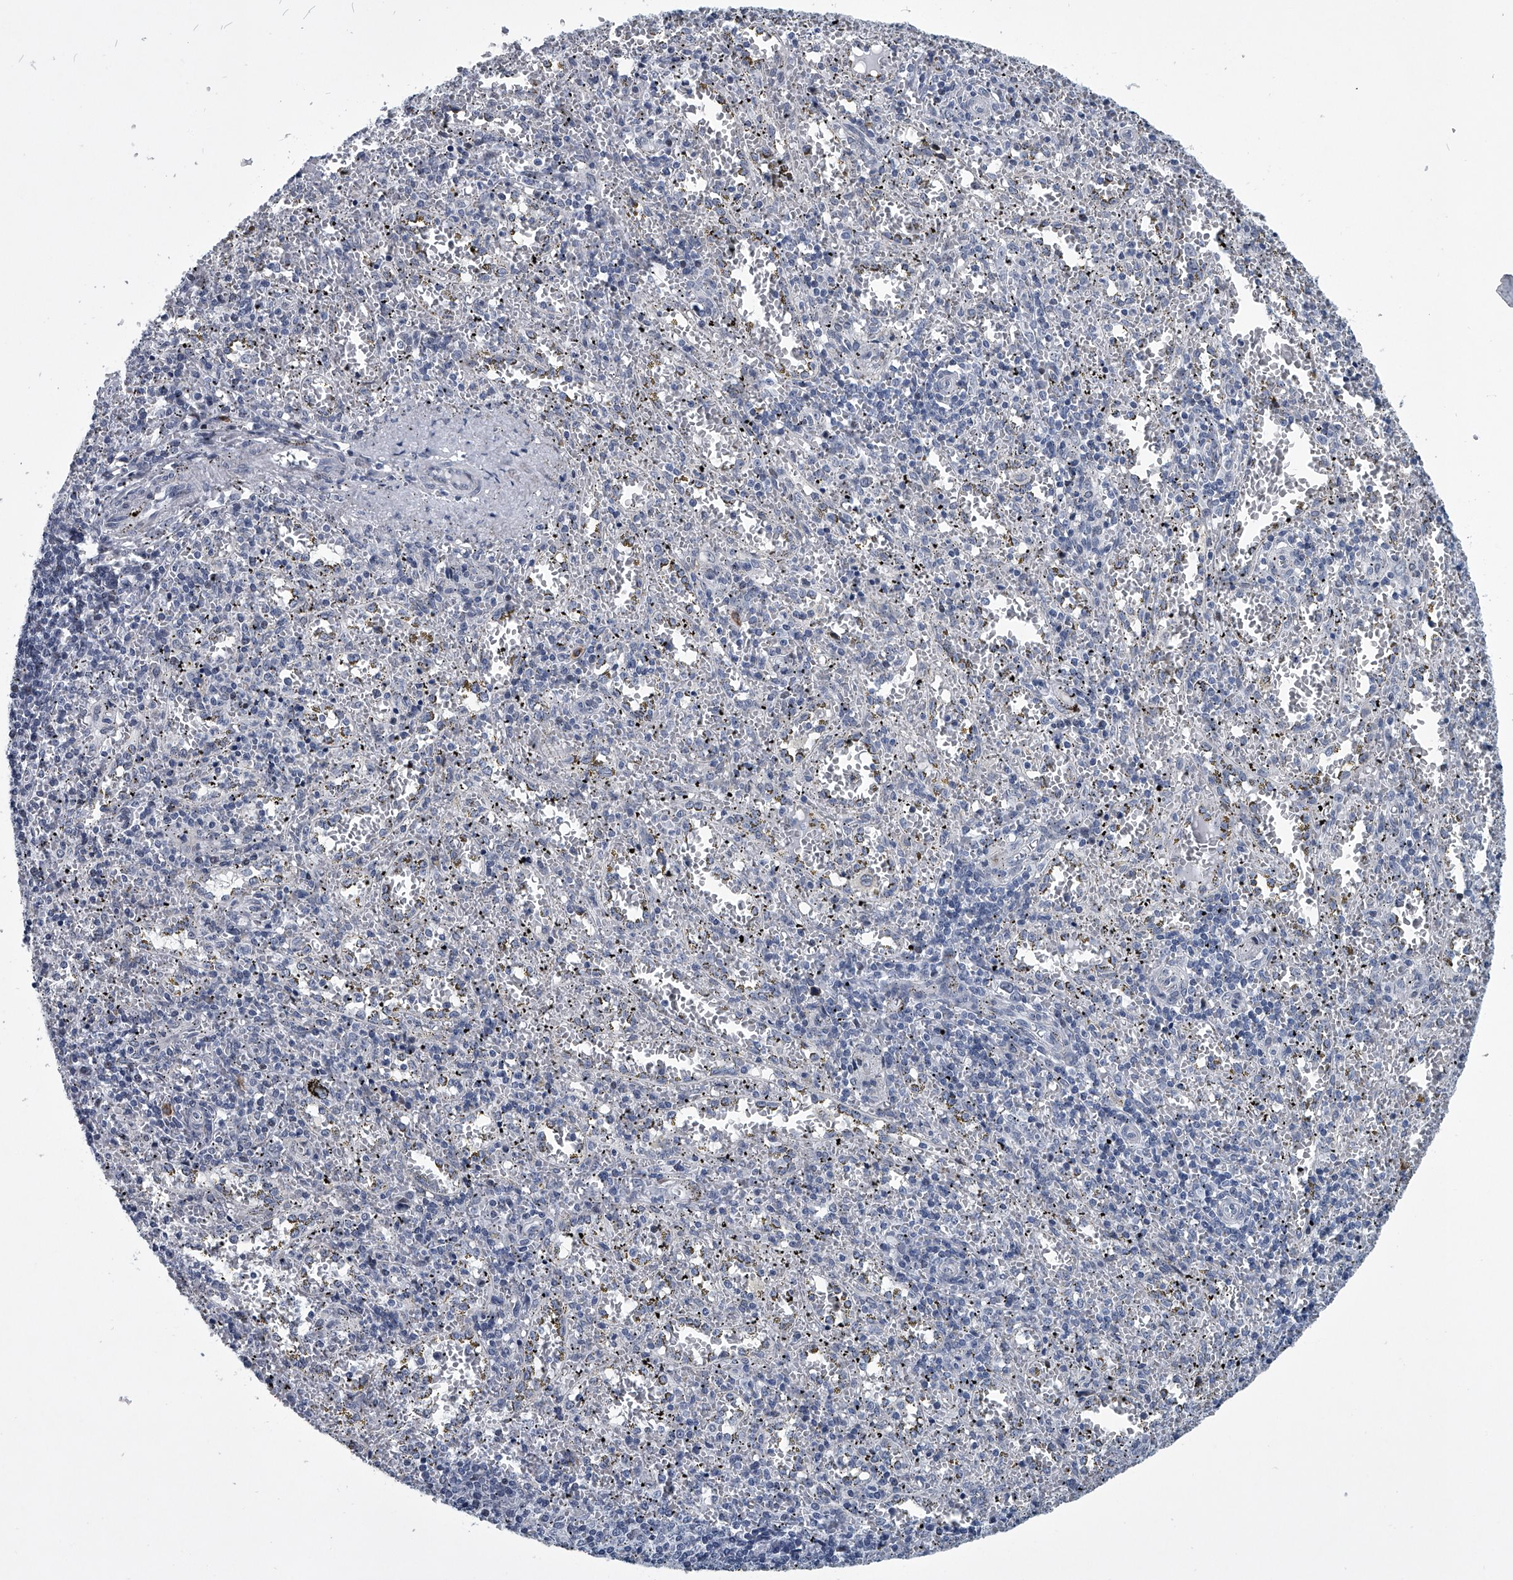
{"staining": {"intensity": "negative", "quantity": "none", "location": "none"}, "tissue": "spleen", "cell_type": "Cells in red pulp", "image_type": "normal", "snomed": [{"axis": "morphology", "description": "Normal tissue, NOS"}, {"axis": "topography", "description": "Spleen"}], "caption": "Cells in red pulp are negative for brown protein staining in benign spleen. (DAB immunohistochemistry visualized using brightfield microscopy, high magnification).", "gene": "PPP2R5D", "patient": {"sex": "male", "age": 11}}